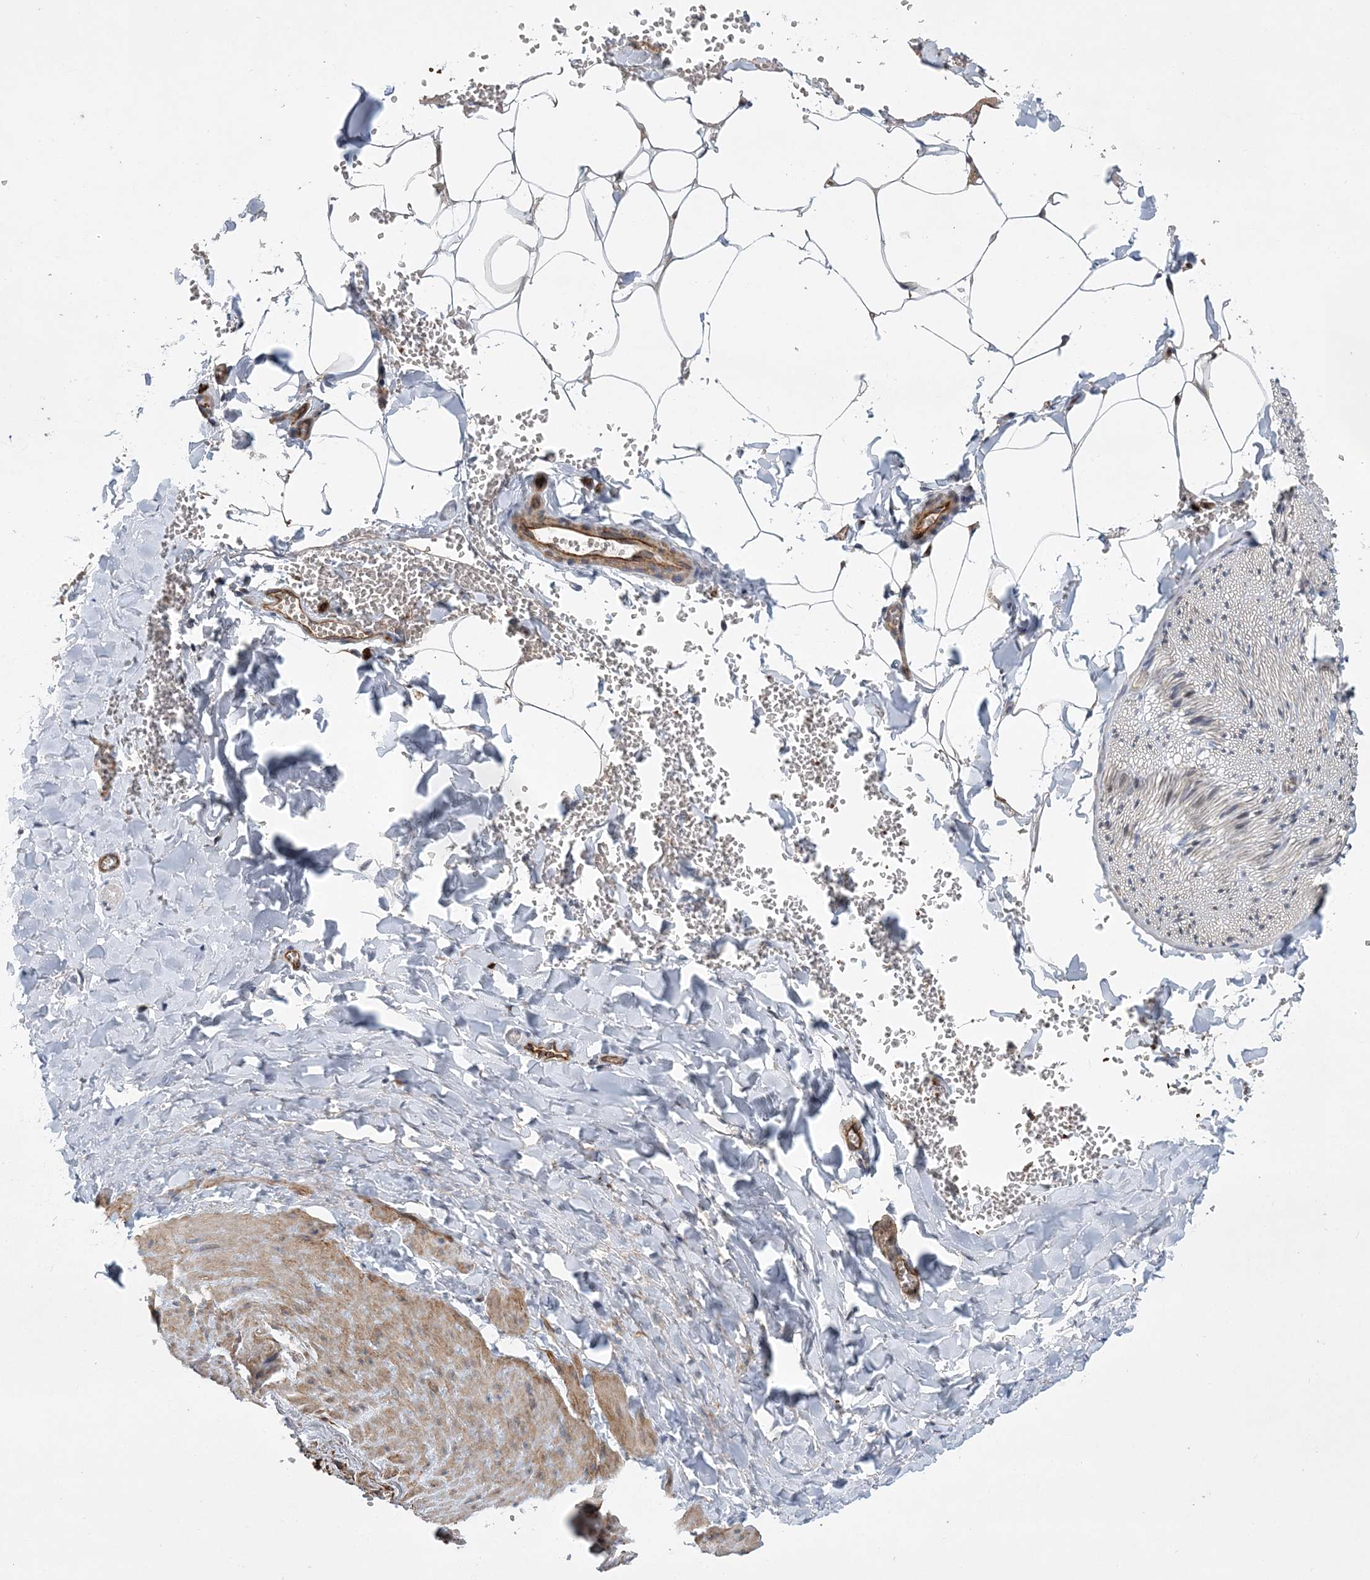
{"staining": {"intensity": "negative", "quantity": "none", "location": "none"}, "tissue": "adipose tissue", "cell_type": "Adipocytes", "image_type": "normal", "snomed": [{"axis": "morphology", "description": "Normal tissue, NOS"}, {"axis": "topography", "description": "Gallbladder"}, {"axis": "topography", "description": "Peripheral nerve tissue"}], "caption": "This is an IHC micrograph of benign adipose tissue. There is no staining in adipocytes.", "gene": "CALN1", "patient": {"sex": "male", "age": 38}}